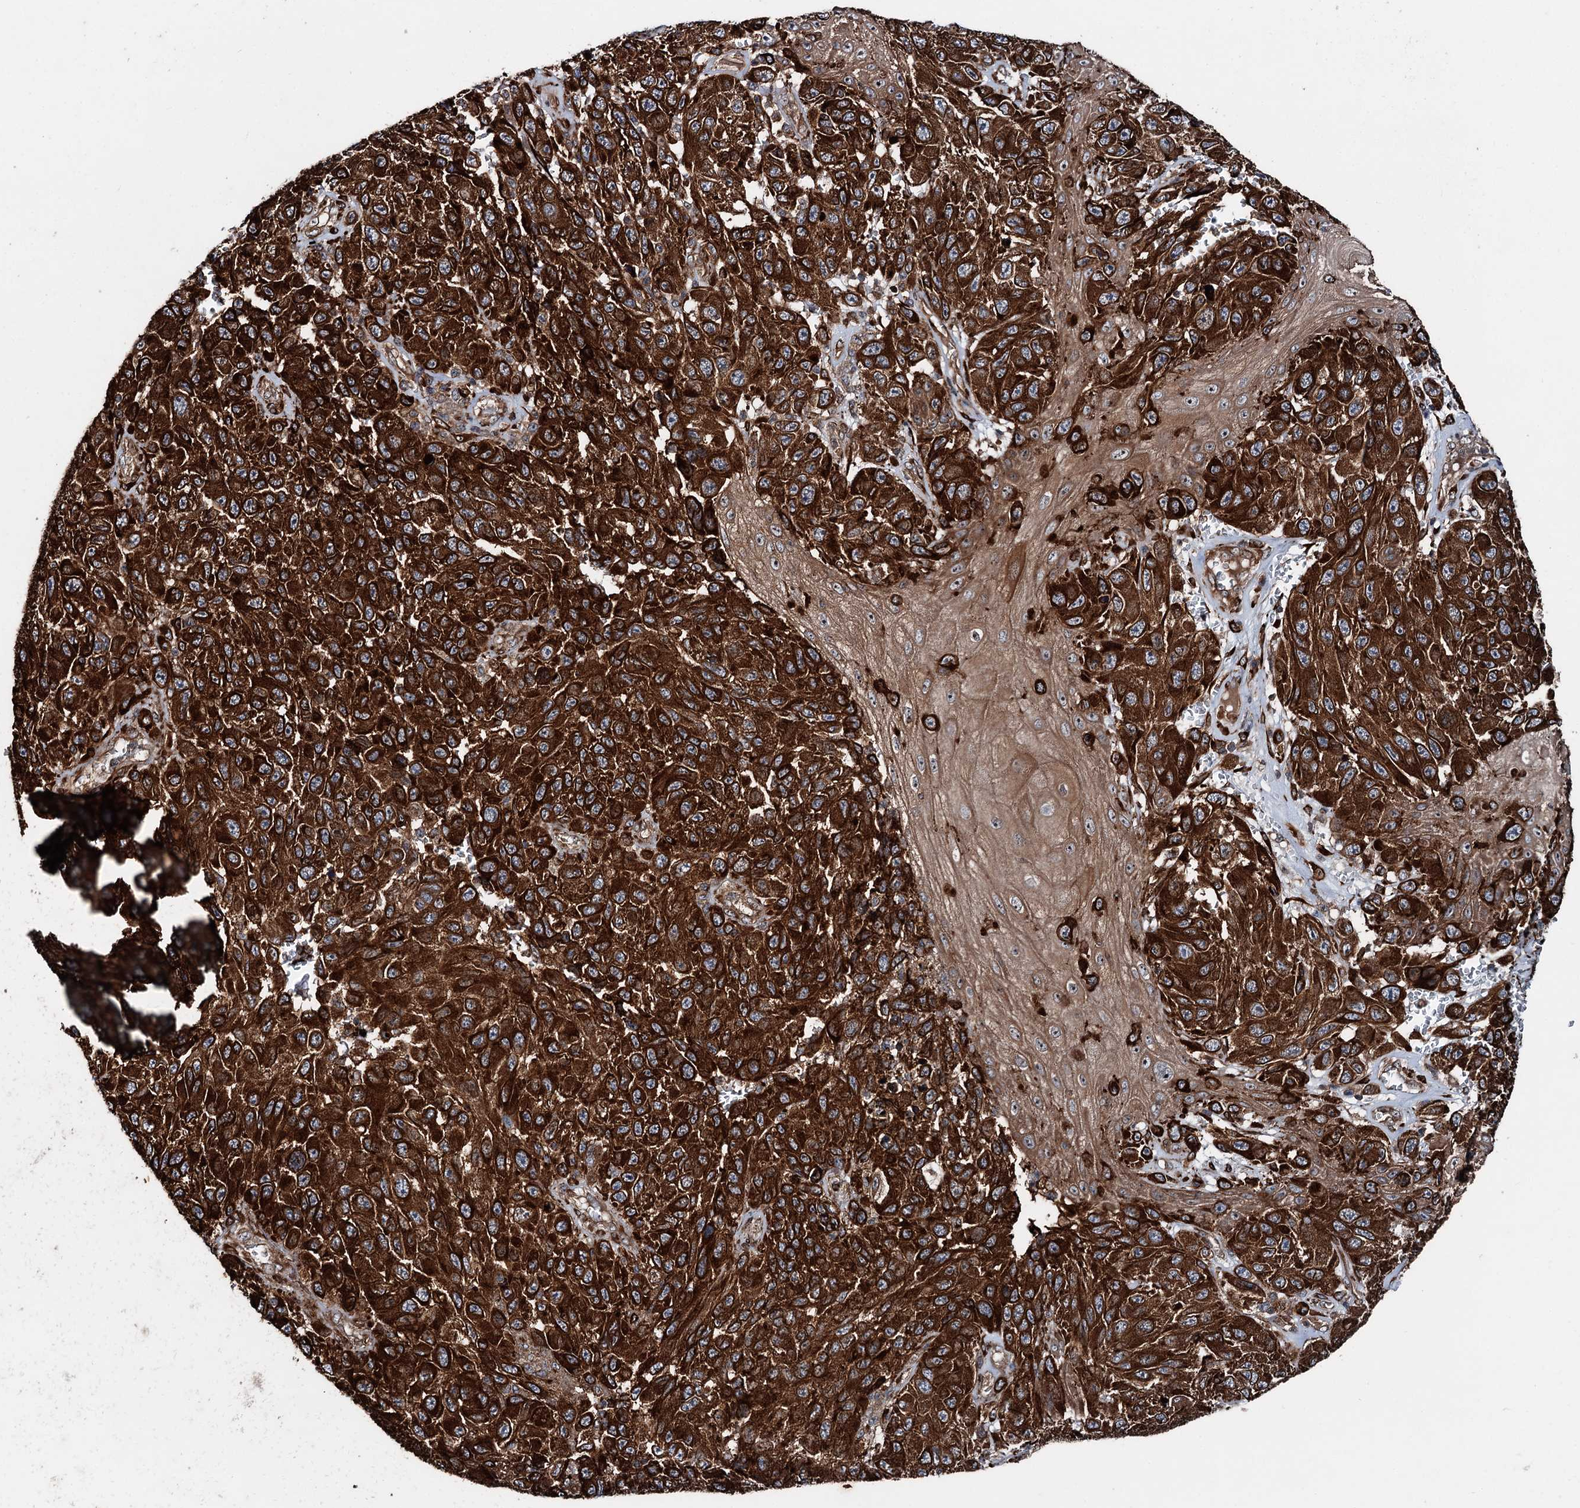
{"staining": {"intensity": "strong", "quantity": ">75%", "location": "cytoplasmic/membranous"}, "tissue": "melanoma", "cell_type": "Tumor cells", "image_type": "cancer", "snomed": [{"axis": "morphology", "description": "Normal tissue, NOS"}, {"axis": "morphology", "description": "Malignant melanoma, NOS"}, {"axis": "topography", "description": "Skin"}], "caption": "A micrograph showing strong cytoplasmic/membranous staining in approximately >75% of tumor cells in melanoma, as visualized by brown immunohistochemical staining.", "gene": "DDIAS", "patient": {"sex": "female", "age": 96}}